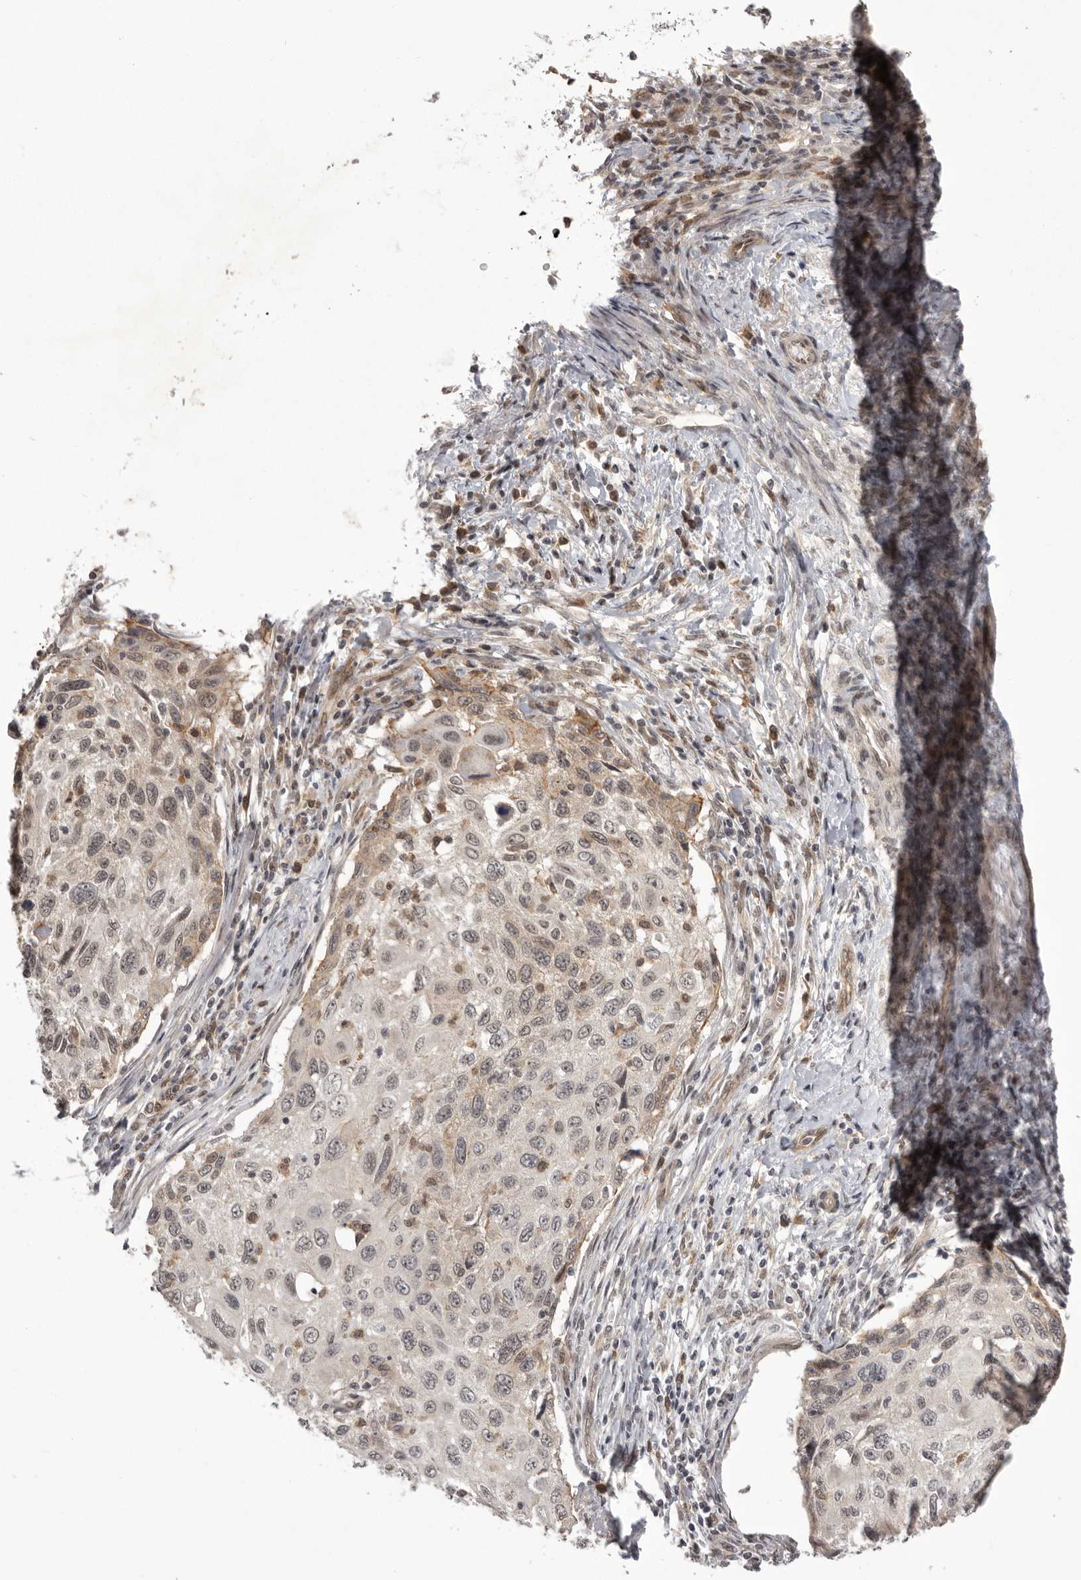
{"staining": {"intensity": "negative", "quantity": "none", "location": "none"}, "tissue": "cervical cancer", "cell_type": "Tumor cells", "image_type": "cancer", "snomed": [{"axis": "morphology", "description": "Squamous cell carcinoma, NOS"}, {"axis": "topography", "description": "Cervix"}], "caption": "Tumor cells are negative for brown protein staining in cervical cancer.", "gene": "RNF2", "patient": {"sex": "female", "age": 70}}